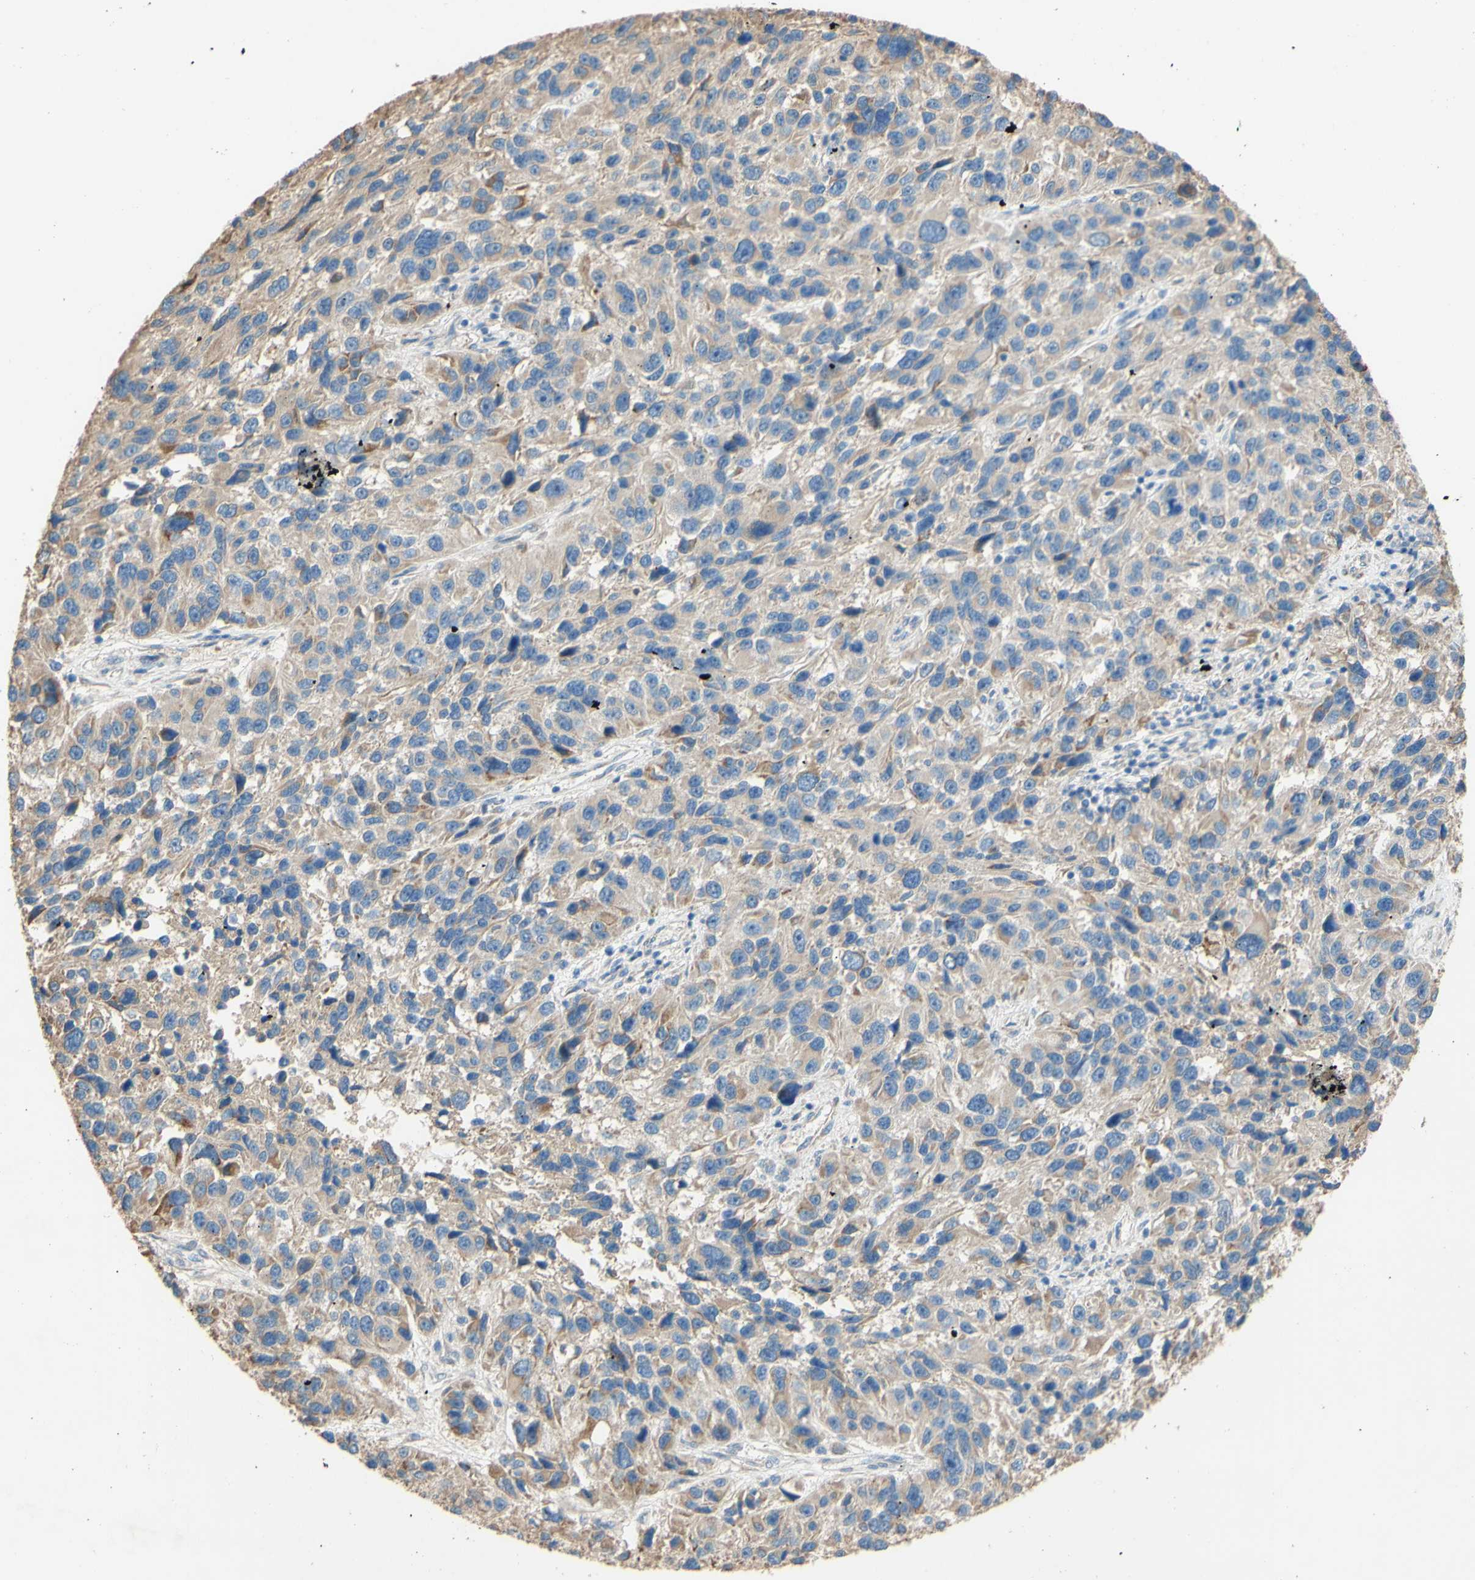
{"staining": {"intensity": "weak", "quantity": "<25%", "location": "cytoplasmic/membranous"}, "tissue": "melanoma", "cell_type": "Tumor cells", "image_type": "cancer", "snomed": [{"axis": "morphology", "description": "Malignant melanoma, NOS"}, {"axis": "topography", "description": "Skin"}], "caption": "Tumor cells show no significant protein staining in malignant melanoma.", "gene": "DKK3", "patient": {"sex": "male", "age": 53}}